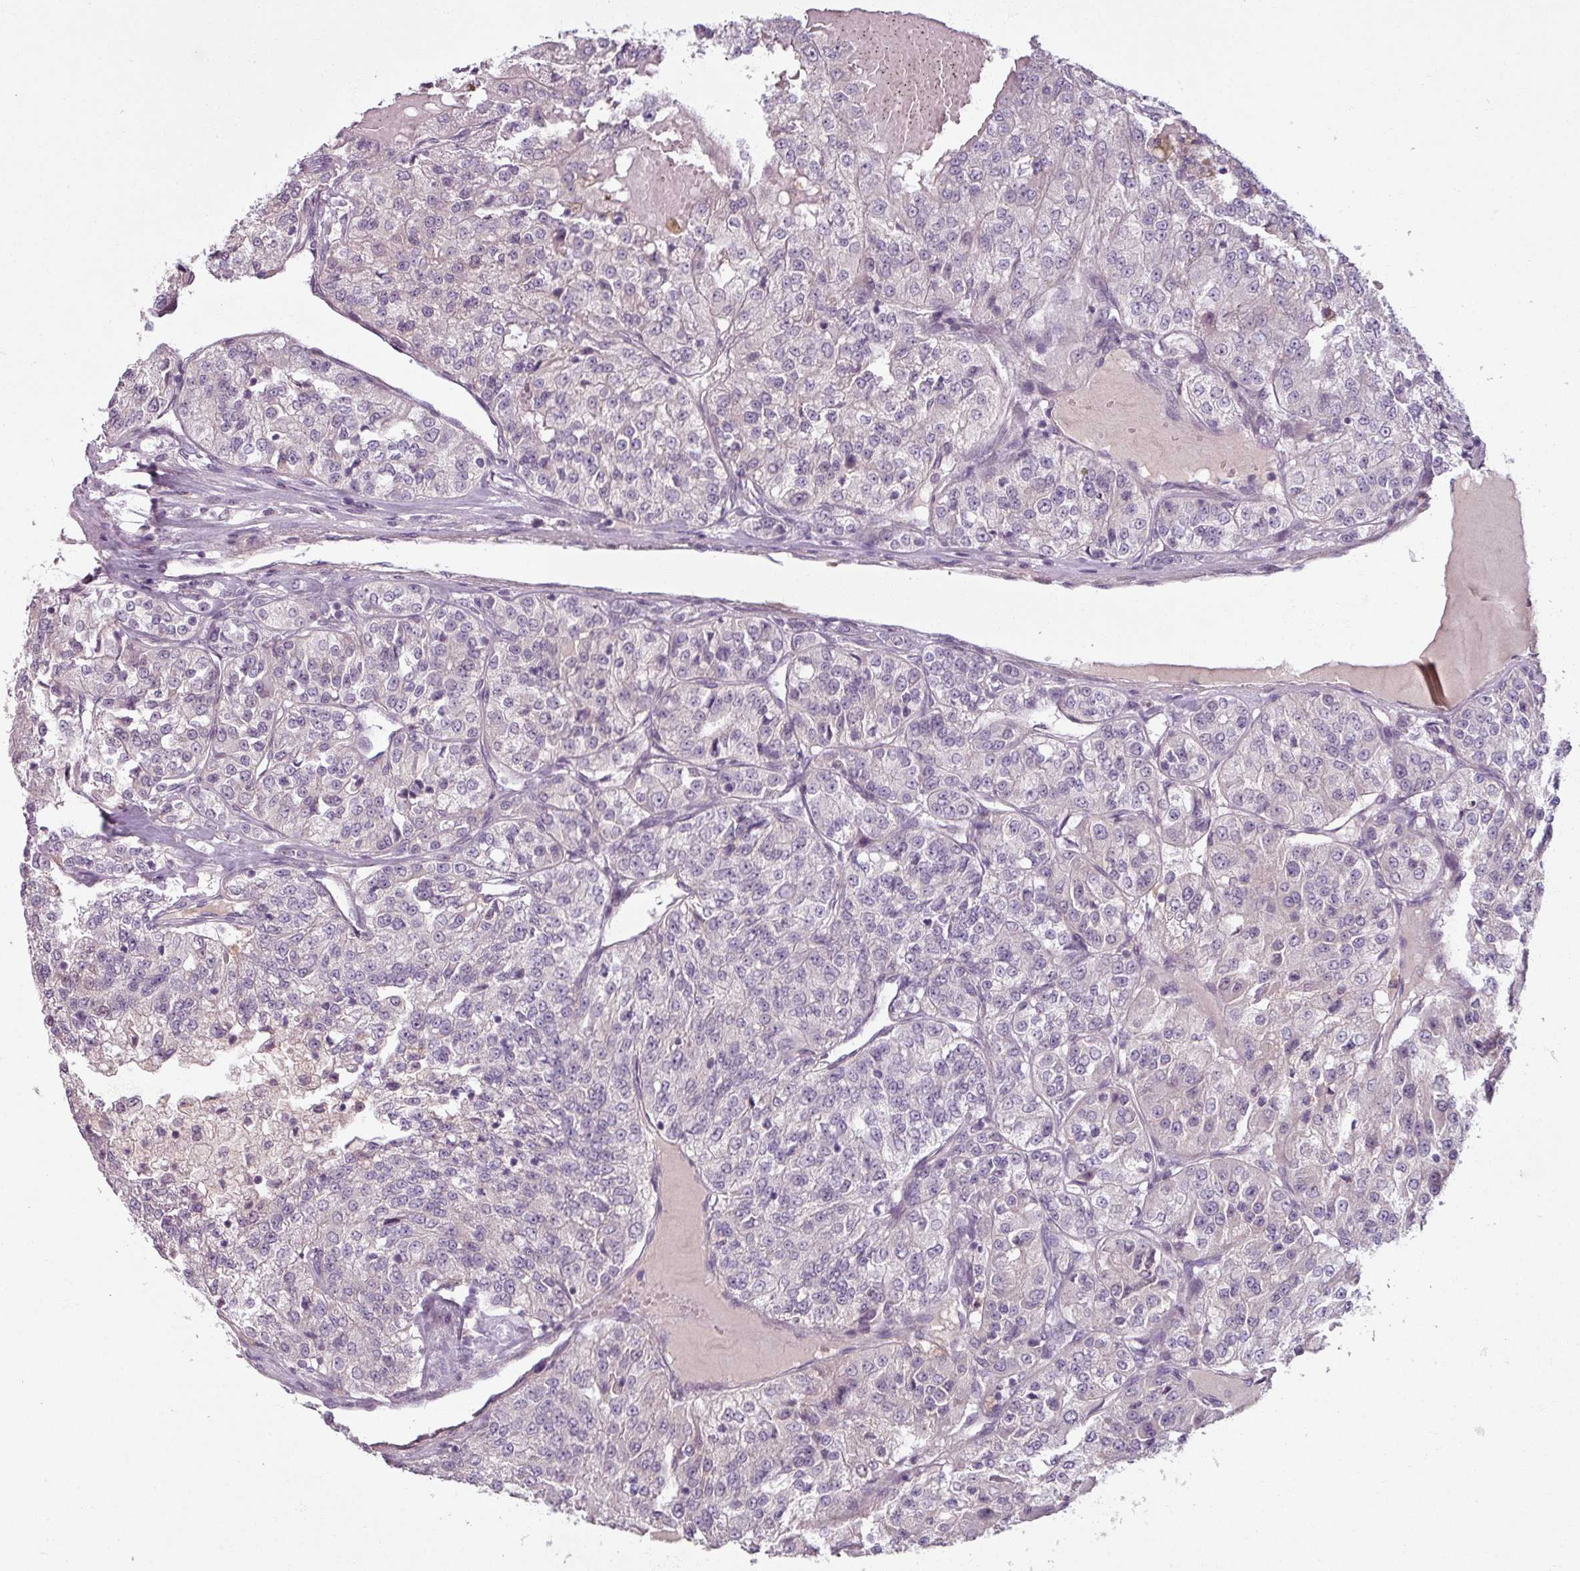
{"staining": {"intensity": "negative", "quantity": "none", "location": "none"}, "tissue": "renal cancer", "cell_type": "Tumor cells", "image_type": "cancer", "snomed": [{"axis": "morphology", "description": "Adenocarcinoma, NOS"}, {"axis": "topography", "description": "Kidney"}], "caption": "The micrograph displays no significant expression in tumor cells of renal adenocarcinoma.", "gene": "UVSSA", "patient": {"sex": "female", "age": 63}}